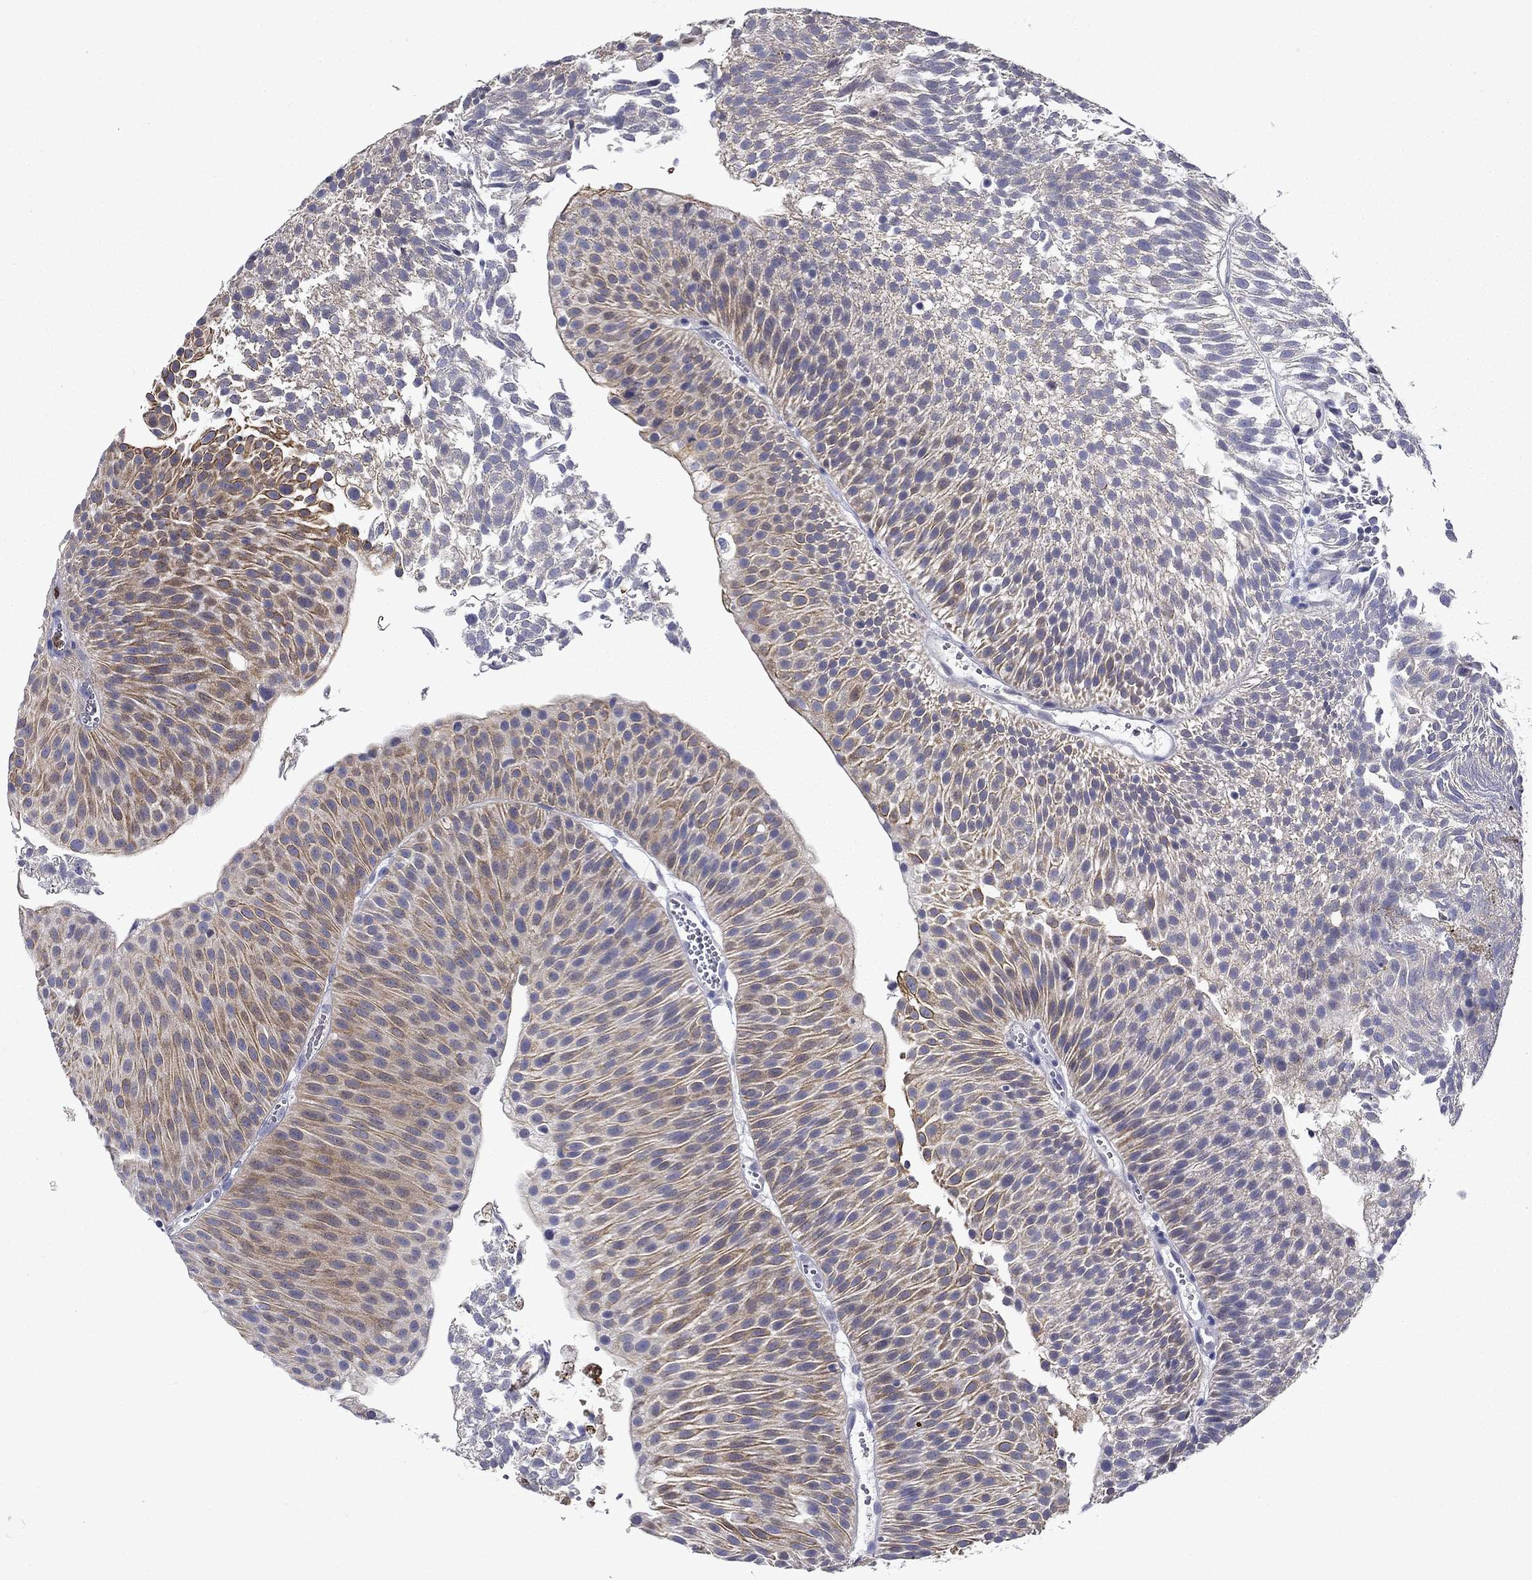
{"staining": {"intensity": "moderate", "quantity": "25%-75%", "location": "cytoplasmic/membranous"}, "tissue": "urothelial cancer", "cell_type": "Tumor cells", "image_type": "cancer", "snomed": [{"axis": "morphology", "description": "Urothelial carcinoma, Low grade"}, {"axis": "topography", "description": "Urinary bladder"}], "caption": "Tumor cells demonstrate medium levels of moderate cytoplasmic/membranous positivity in about 25%-75% of cells in urothelial cancer. (Brightfield microscopy of DAB IHC at high magnification).", "gene": "IRF5", "patient": {"sex": "male", "age": 65}}